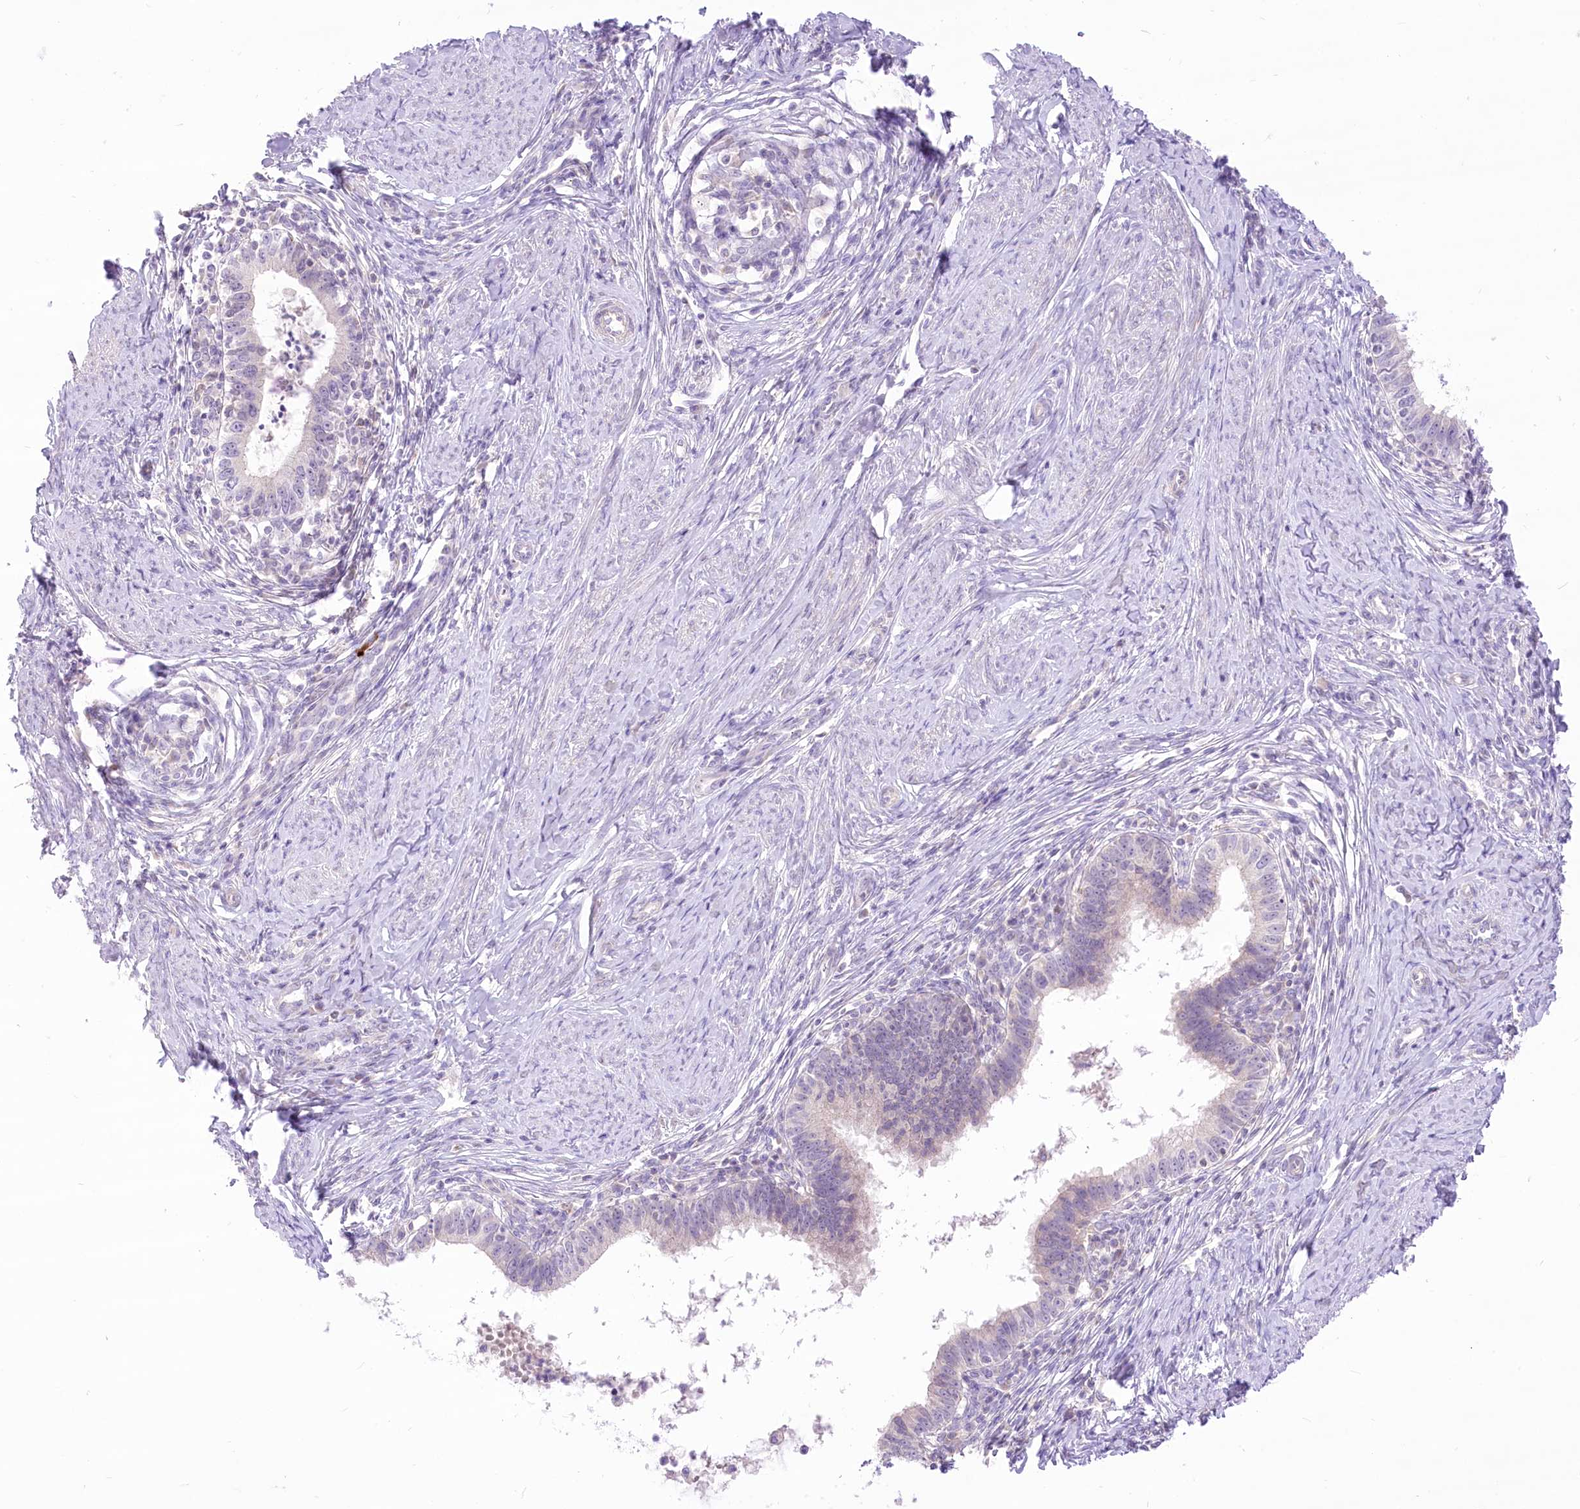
{"staining": {"intensity": "negative", "quantity": "none", "location": "none"}, "tissue": "cervical cancer", "cell_type": "Tumor cells", "image_type": "cancer", "snomed": [{"axis": "morphology", "description": "Adenocarcinoma, NOS"}, {"axis": "topography", "description": "Cervix"}], "caption": "This is a photomicrograph of immunohistochemistry staining of cervical cancer (adenocarcinoma), which shows no expression in tumor cells.", "gene": "HELT", "patient": {"sex": "female", "age": 36}}